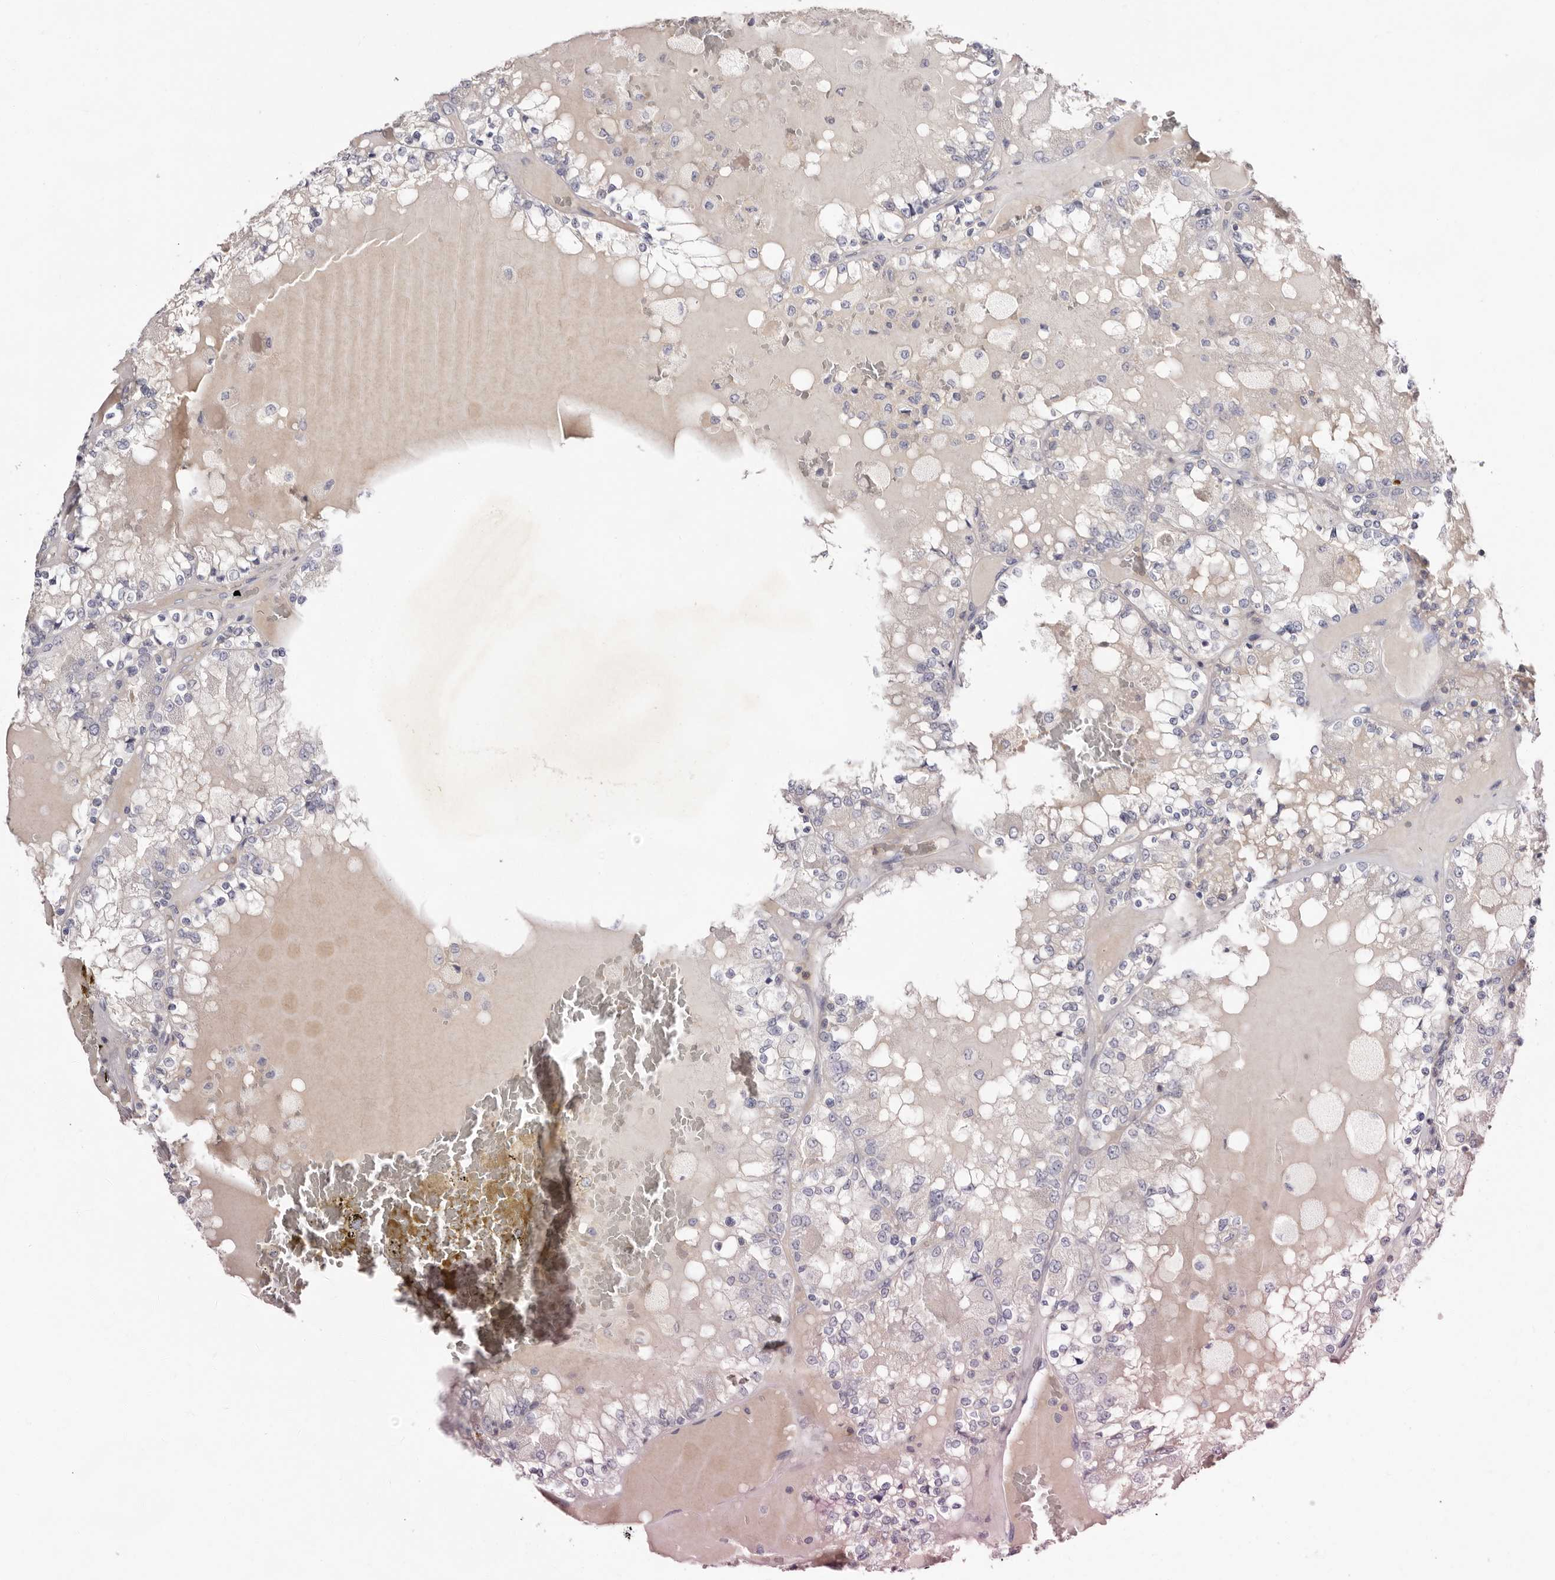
{"staining": {"intensity": "negative", "quantity": "none", "location": "none"}, "tissue": "renal cancer", "cell_type": "Tumor cells", "image_type": "cancer", "snomed": [{"axis": "morphology", "description": "Adenocarcinoma, NOS"}, {"axis": "topography", "description": "Kidney"}], "caption": "A high-resolution micrograph shows IHC staining of renal cancer (adenocarcinoma), which shows no significant positivity in tumor cells.", "gene": "S1PR5", "patient": {"sex": "female", "age": 56}}